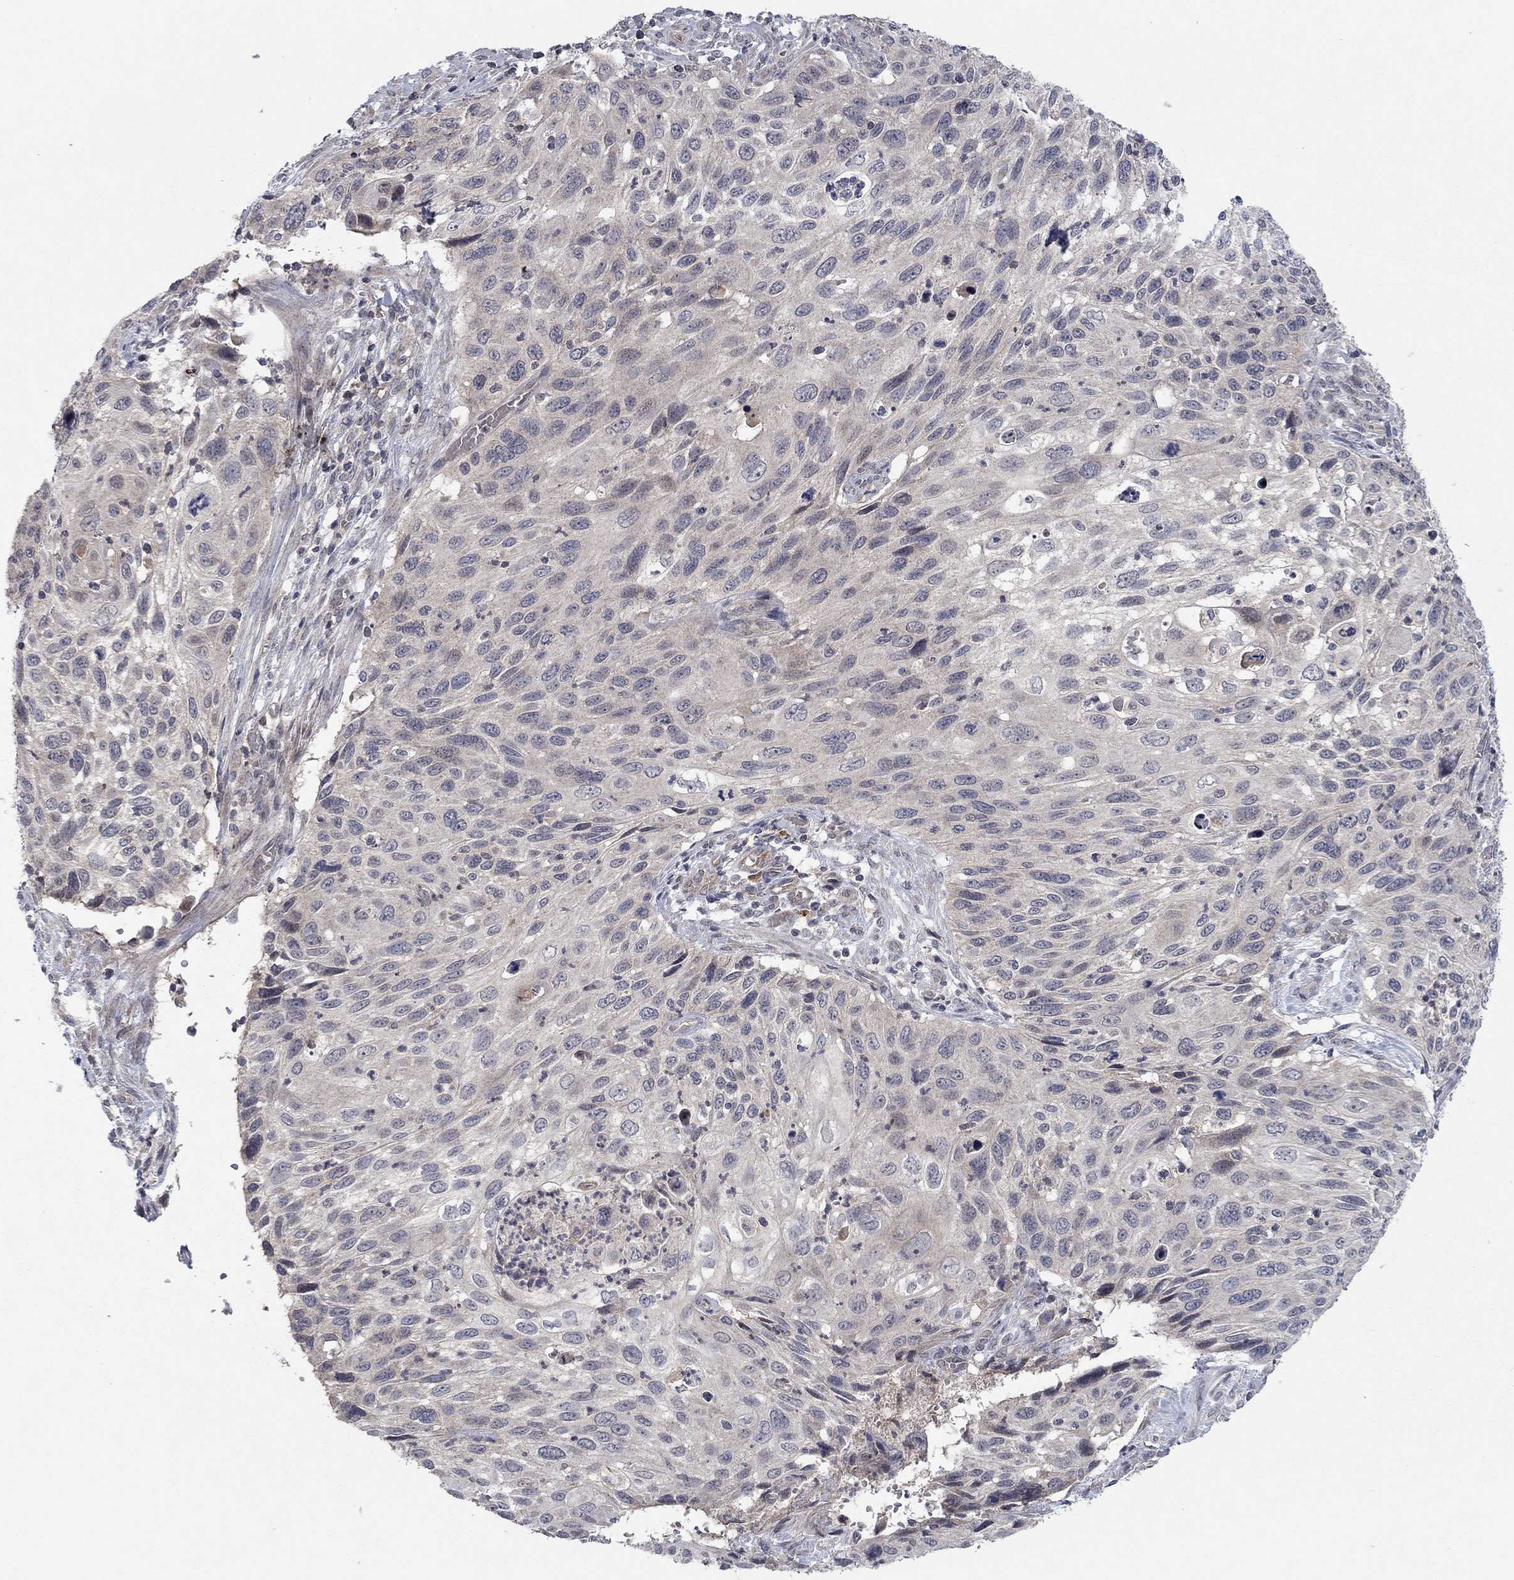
{"staining": {"intensity": "negative", "quantity": "none", "location": "none"}, "tissue": "cervical cancer", "cell_type": "Tumor cells", "image_type": "cancer", "snomed": [{"axis": "morphology", "description": "Squamous cell carcinoma, NOS"}, {"axis": "topography", "description": "Cervix"}], "caption": "Immunohistochemistry (IHC) of human cervical cancer (squamous cell carcinoma) reveals no expression in tumor cells. (DAB IHC visualized using brightfield microscopy, high magnification).", "gene": "IL4", "patient": {"sex": "female", "age": 70}}